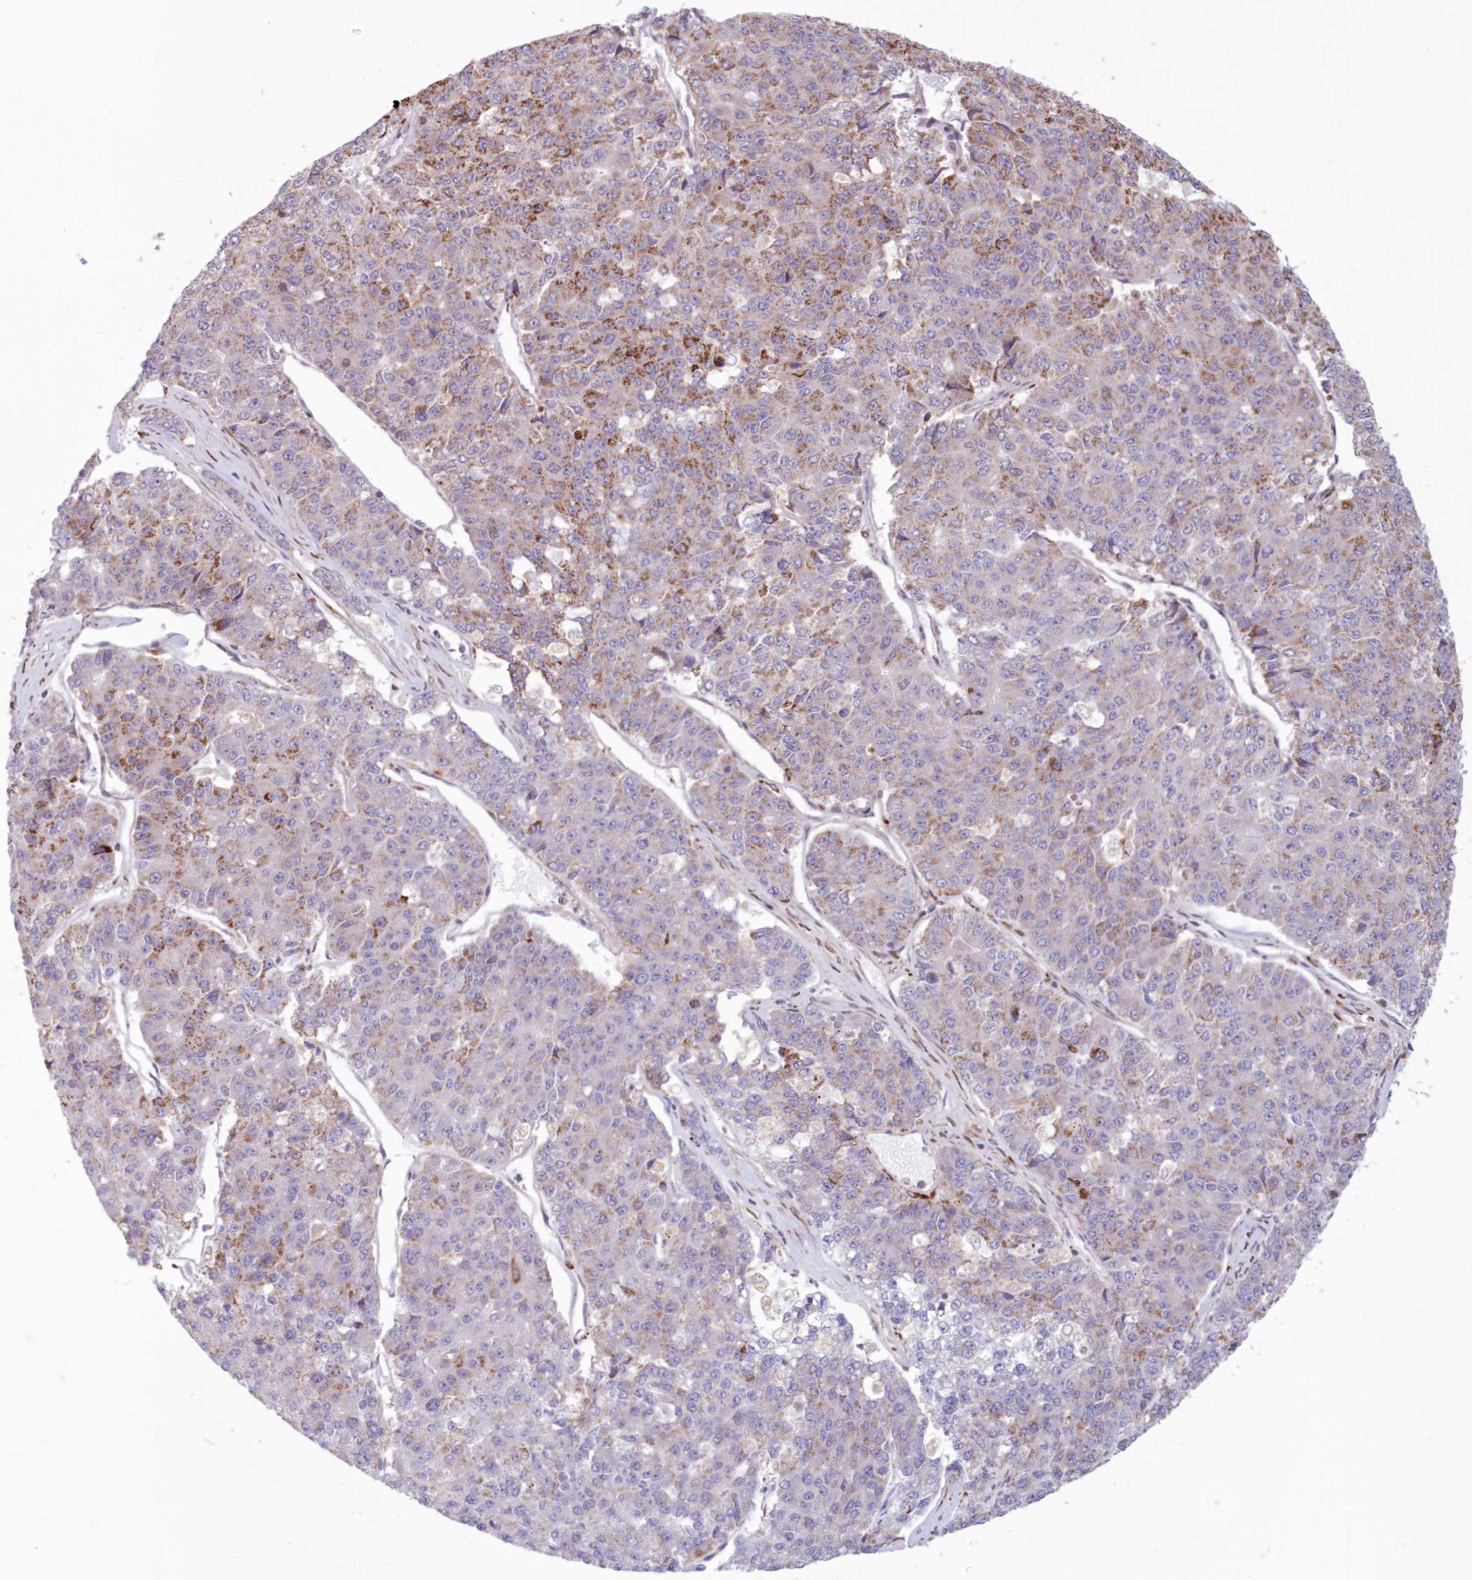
{"staining": {"intensity": "moderate", "quantity": "25%-75%", "location": "cytoplasmic/membranous"}, "tissue": "pancreatic cancer", "cell_type": "Tumor cells", "image_type": "cancer", "snomed": [{"axis": "morphology", "description": "Adenocarcinoma, NOS"}, {"axis": "topography", "description": "Pancreas"}], "caption": "High-power microscopy captured an immunohistochemistry (IHC) micrograph of pancreatic adenocarcinoma, revealing moderate cytoplasmic/membranous expression in about 25%-75% of tumor cells. (Stains: DAB (3,3'-diaminobenzidine) in brown, nuclei in blue, Microscopy: brightfield microscopy at high magnification).", "gene": "PCYOX1L", "patient": {"sex": "male", "age": 50}}